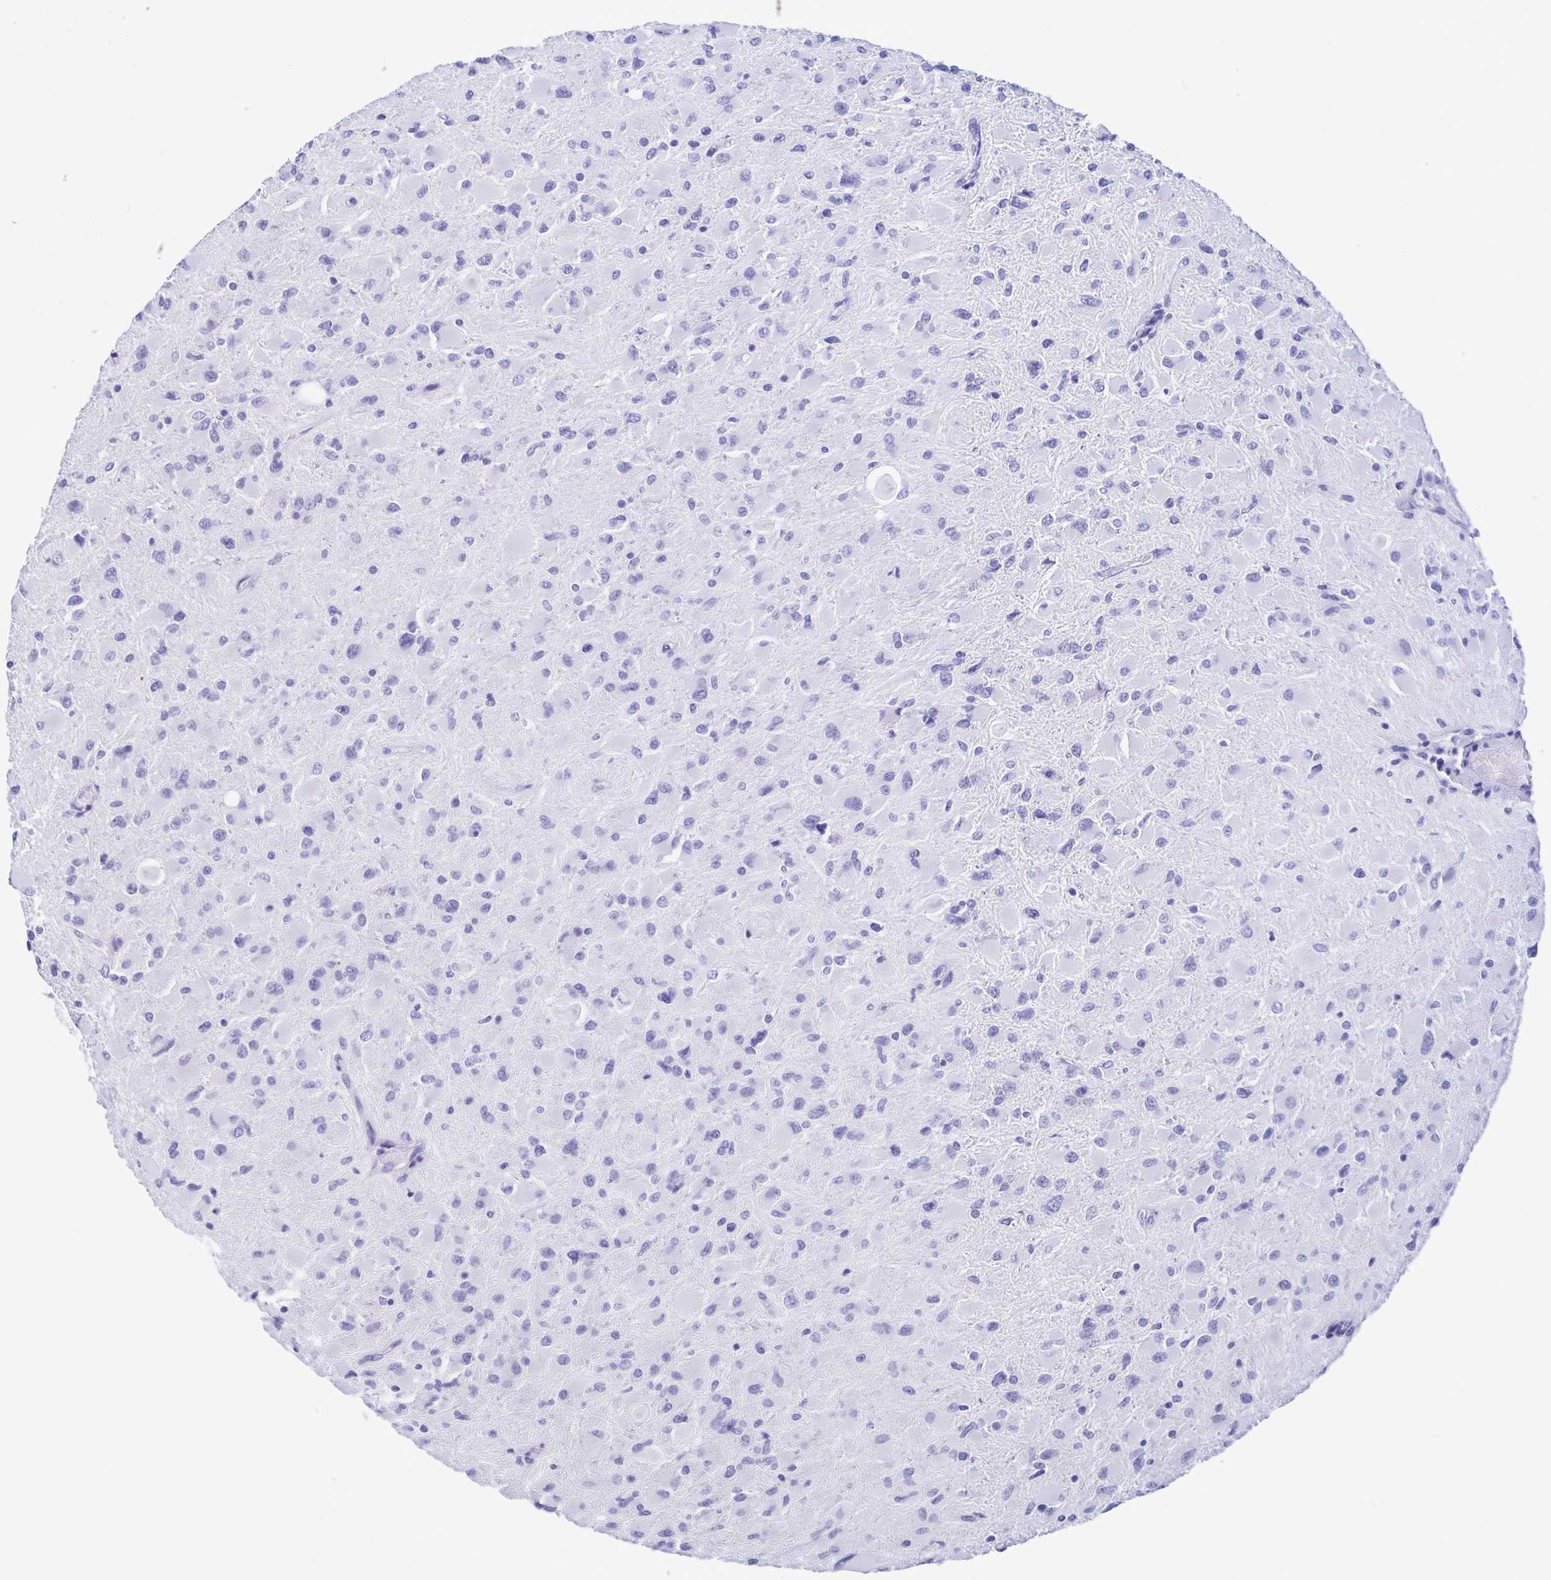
{"staining": {"intensity": "negative", "quantity": "none", "location": "none"}, "tissue": "glioma", "cell_type": "Tumor cells", "image_type": "cancer", "snomed": [{"axis": "morphology", "description": "Glioma, malignant, High grade"}, {"axis": "topography", "description": "Cerebral cortex"}], "caption": "High power microscopy micrograph of an immunohistochemistry image of glioma, revealing no significant expression in tumor cells.", "gene": "PERM1", "patient": {"sex": "female", "age": 36}}